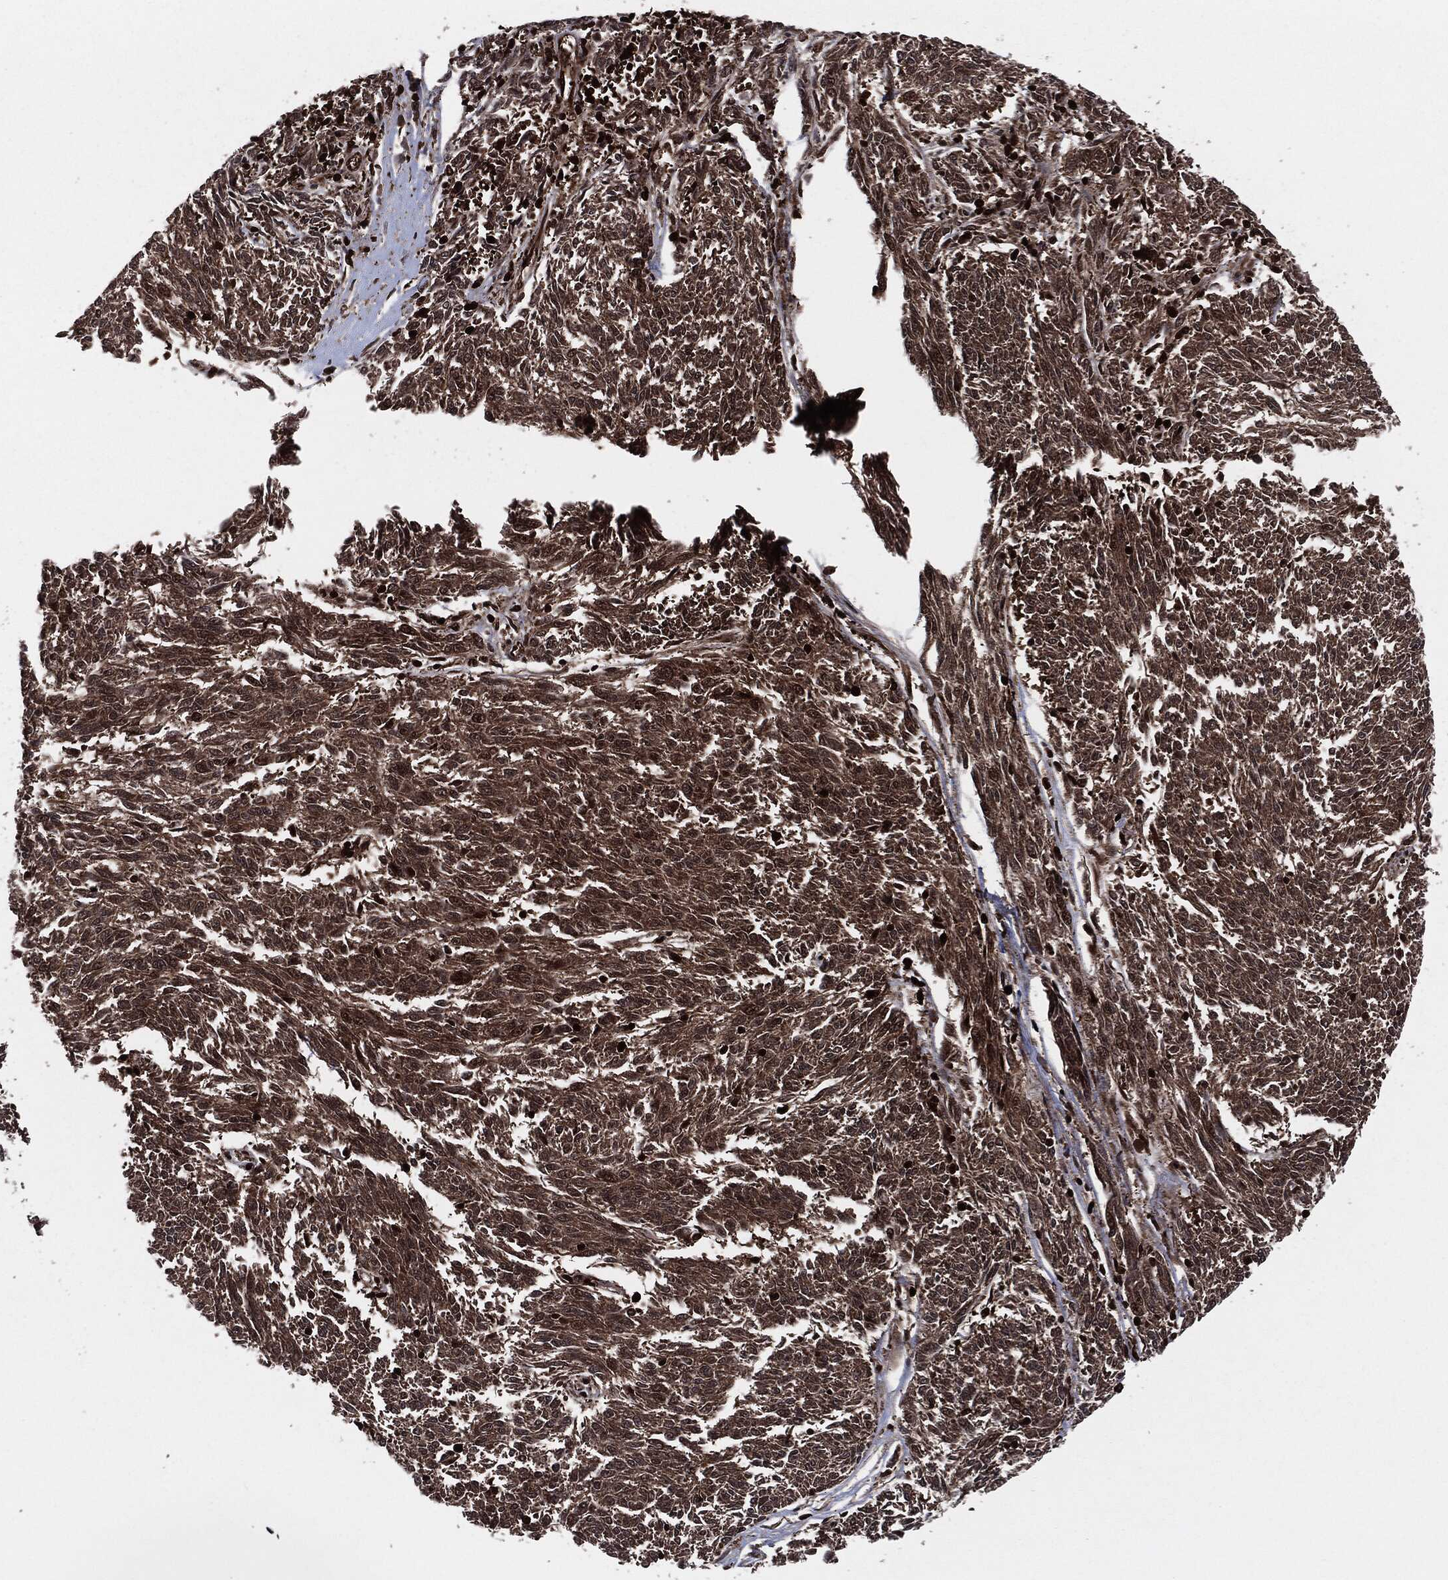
{"staining": {"intensity": "moderate", "quantity": ">75%", "location": "cytoplasmic/membranous"}, "tissue": "melanoma", "cell_type": "Tumor cells", "image_type": "cancer", "snomed": [{"axis": "morphology", "description": "Malignant melanoma, NOS"}, {"axis": "topography", "description": "Skin"}], "caption": "Immunohistochemistry (IHC) of human melanoma shows medium levels of moderate cytoplasmic/membranous staining in approximately >75% of tumor cells.", "gene": "YWHAB", "patient": {"sex": "female", "age": 72}}